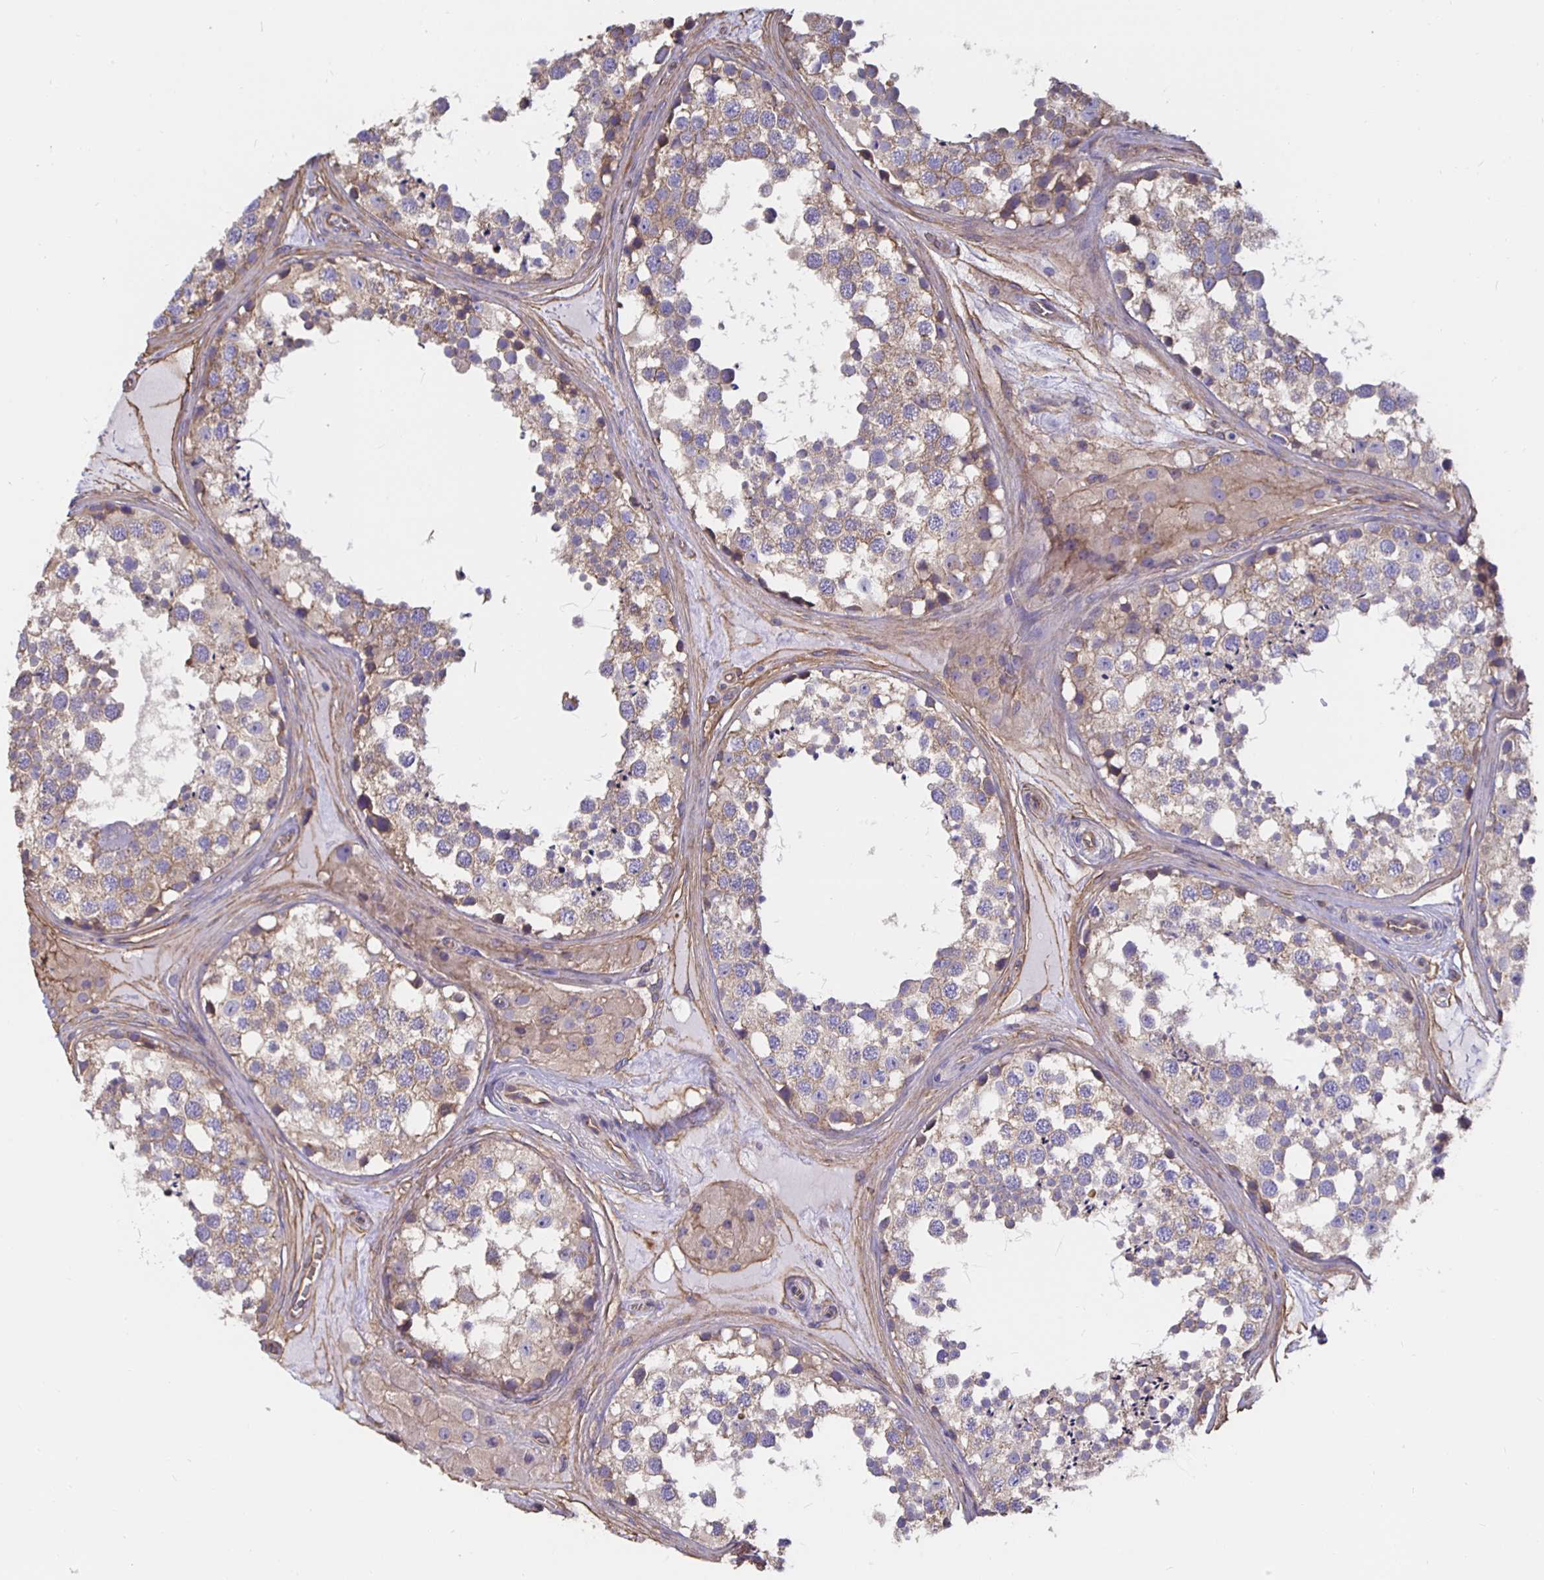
{"staining": {"intensity": "weak", "quantity": "25%-75%", "location": "cytoplasmic/membranous"}, "tissue": "testis", "cell_type": "Cells in seminiferous ducts", "image_type": "normal", "snomed": [{"axis": "morphology", "description": "Normal tissue, NOS"}, {"axis": "morphology", "description": "Seminoma, NOS"}, {"axis": "topography", "description": "Testis"}], "caption": "This micrograph exhibits unremarkable testis stained with immunohistochemistry to label a protein in brown. The cytoplasmic/membranous of cells in seminiferous ducts show weak positivity for the protein. Nuclei are counter-stained blue.", "gene": "ARHGEF39", "patient": {"sex": "male", "age": 65}}